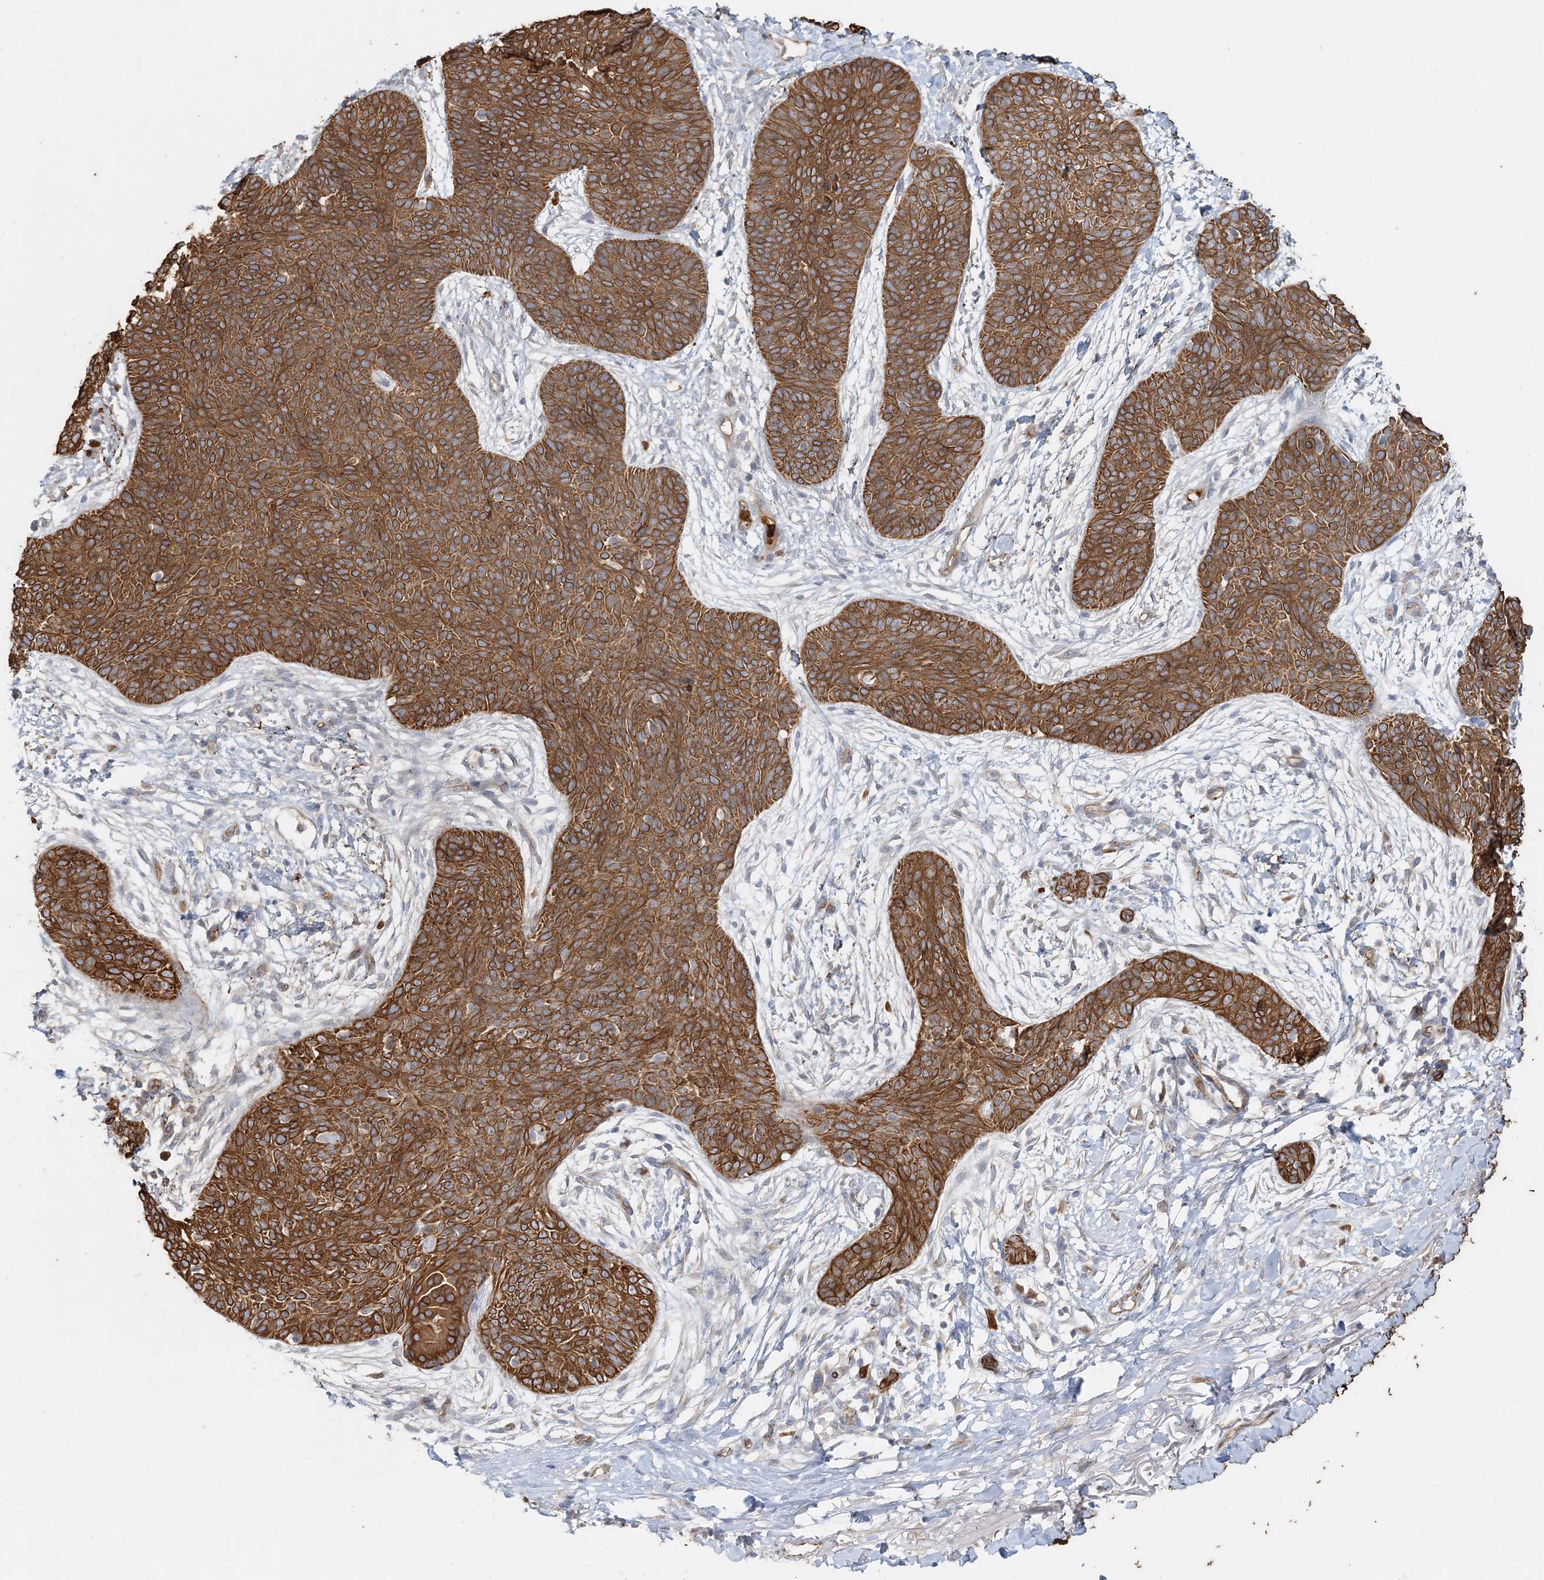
{"staining": {"intensity": "strong", "quantity": ">75%", "location": "cytoplasmic/membranous"}, "tissue": "skin cancer", "cell_type": "Tumor cells", "image_type": "cancer", "snomed": [{"axis": "morphology", "description": "Basal cell carcinoma"}, {"axis": "topography", "description": "Skin"}], "caption": "Immunohistochemistry (IHC) (DAB) staining of human skin basal cell carcinoma displays strong cytoplasmic/membranous protein expression in about >75% of tumor cells.", "gene": "DNAH1", "patient": {"sex": "male", "age": 85}}